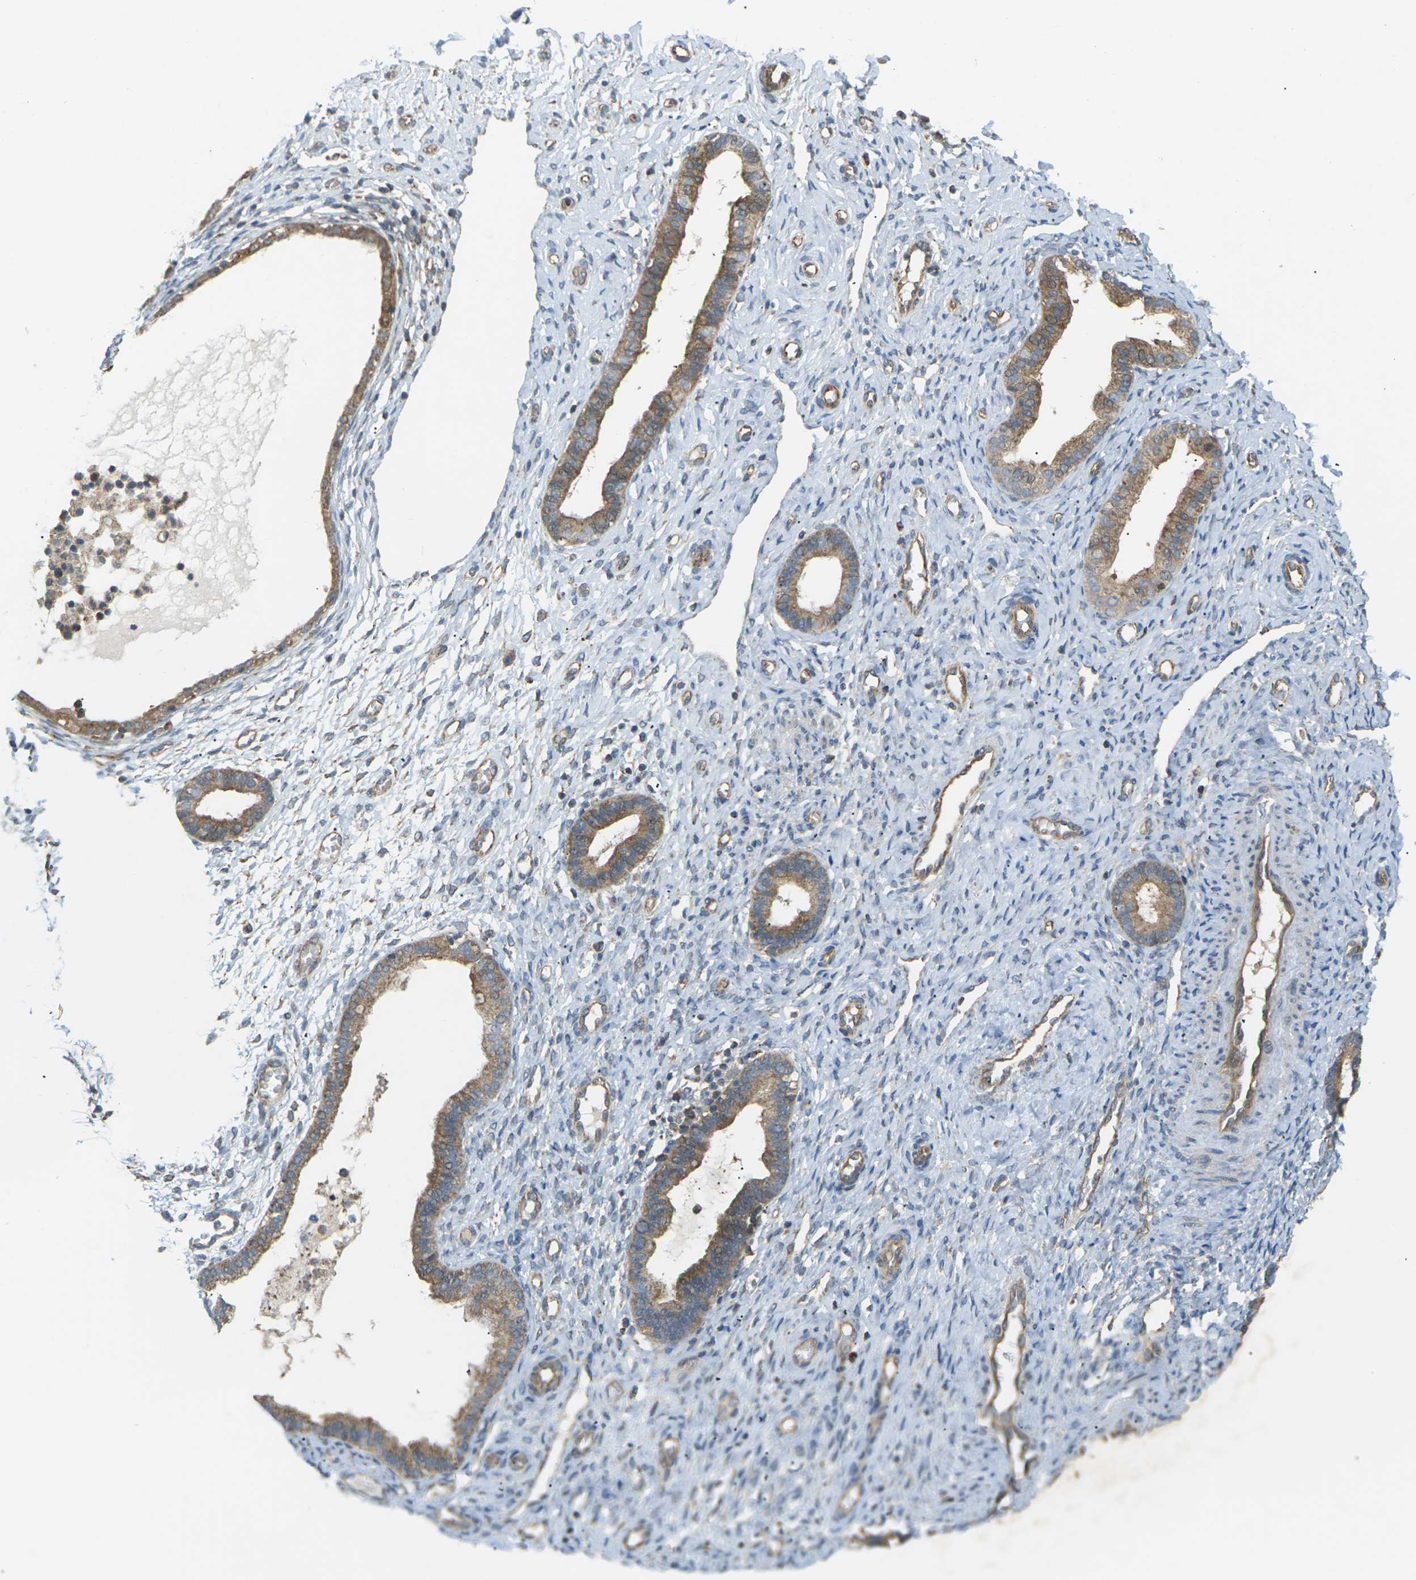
{"staining": {"intensity": "weak", "quantity": ">75%", "location": "cytoplasmic/membranous"}, "tissue": "endometrium", "cell_type": "Cells in endometrial stroma", "image_type": "normal", "snomed": [{"axis": "morphology", "description": "Normal tissue, NOS"}, {"axis": "topography", "description": "Endometrium"}], "caption": "Brown immunohistochemical staining in unremarkable endometrium demonstrates weak cytoplasmic/membranous expression in about >75% of cells in endometrial stroma.", "gene": "KSR1", "patient": {"sex": "female", "age": 61}}